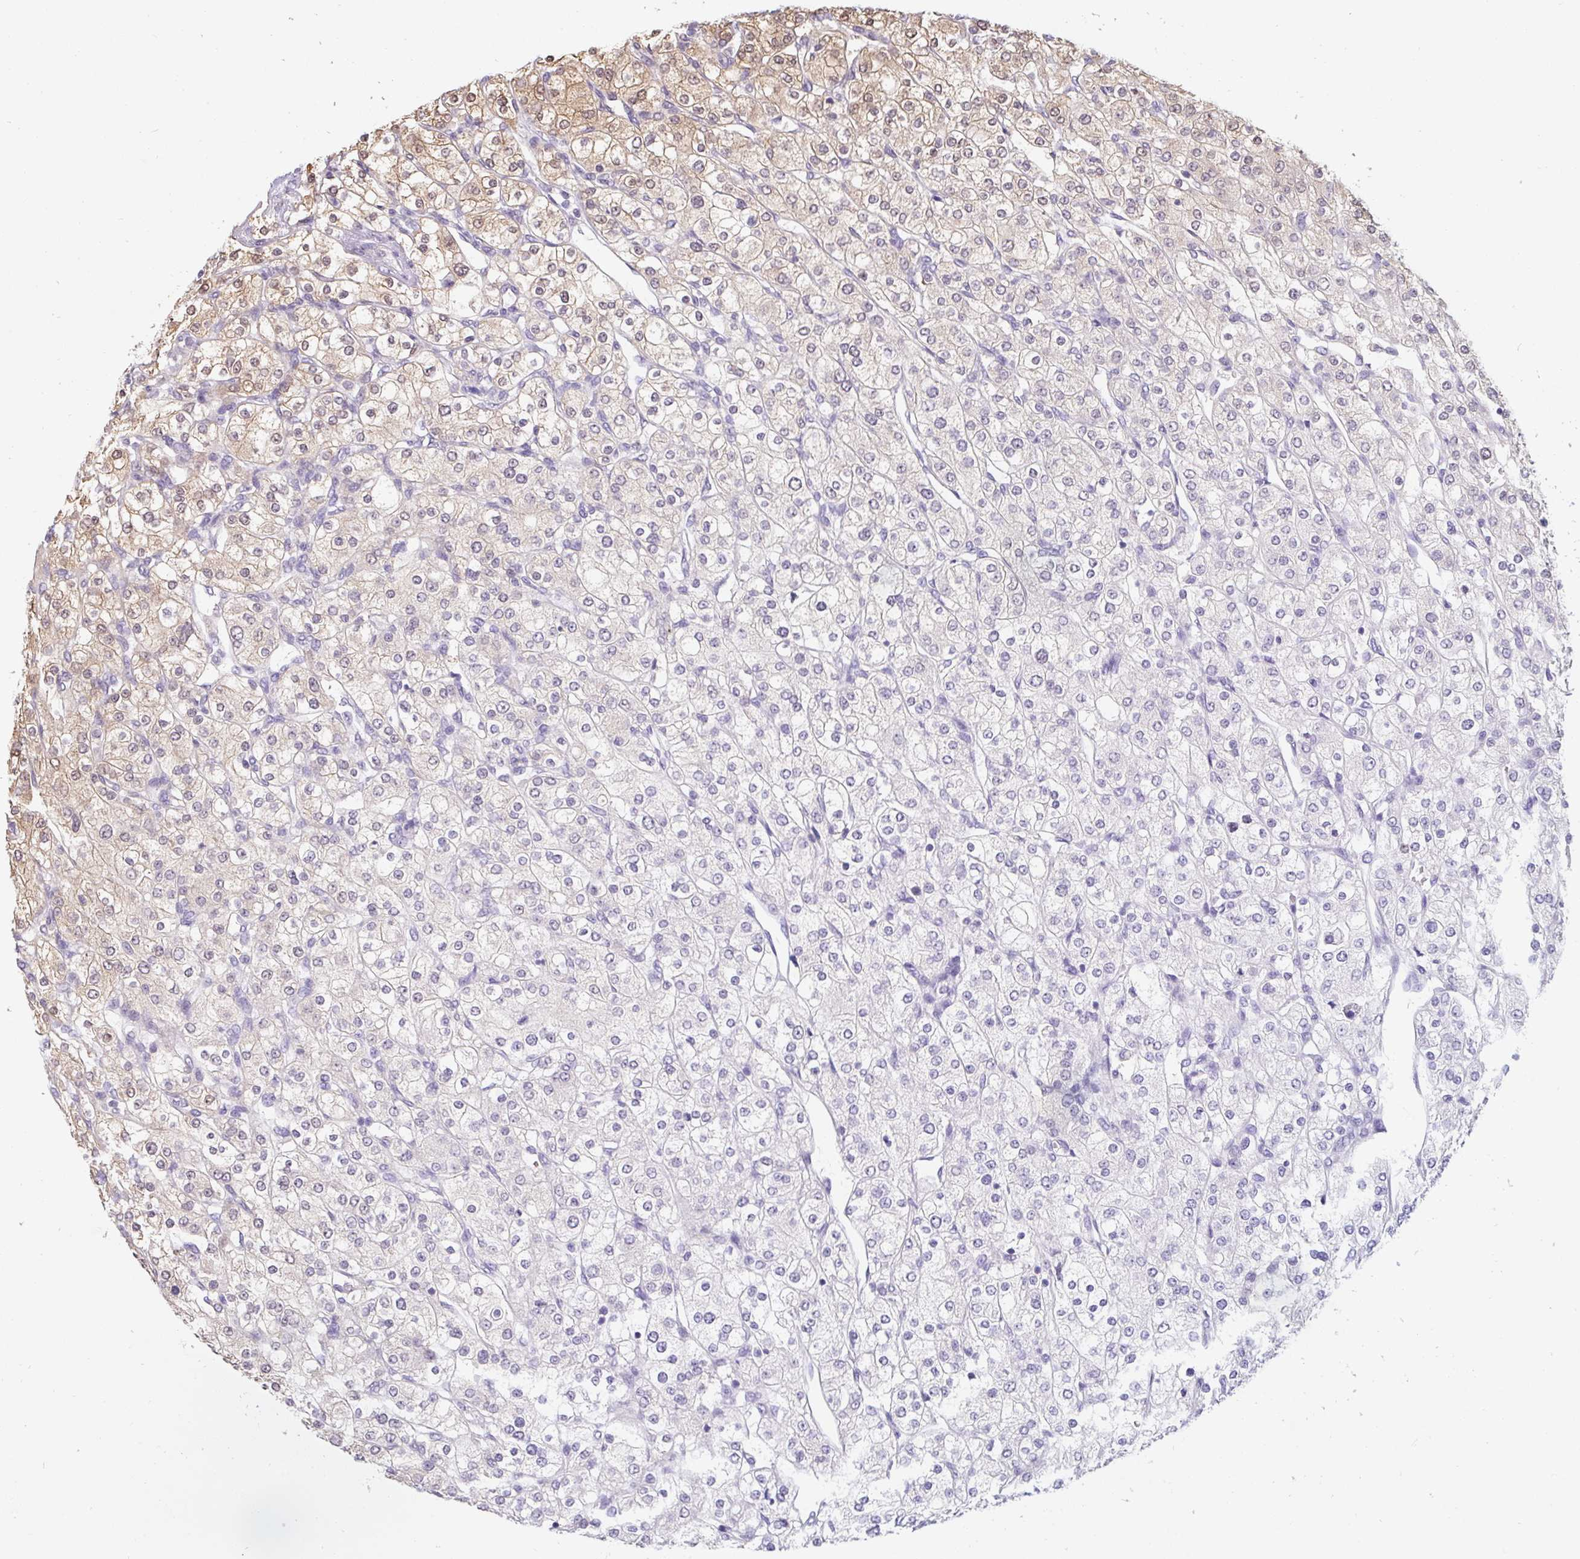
{"staining": {"intensity": "moderate", "quantity": "<25%", "location": "cytoplasmic/membranous,nuclear"}, "tissue": "renal cancer", "cell_type": "Tumor cells", "image_type": "cancer", "snomed": [{"axis": "morphology", "description": "Adenocarcinoma, NOS"}, {"axis": "topography", "description": "Kidney"}], "caption": "An immunohistochemistry (IHC) histopathology image of tumor tissue is shown. Protein staining in brown labels moderate cytoplasmic/membranous and nuclear positivity in adenocarcinoma (renal) within tumor cells.", "gene": "ST13", "patient": {"sex": "male", "age": 80}}